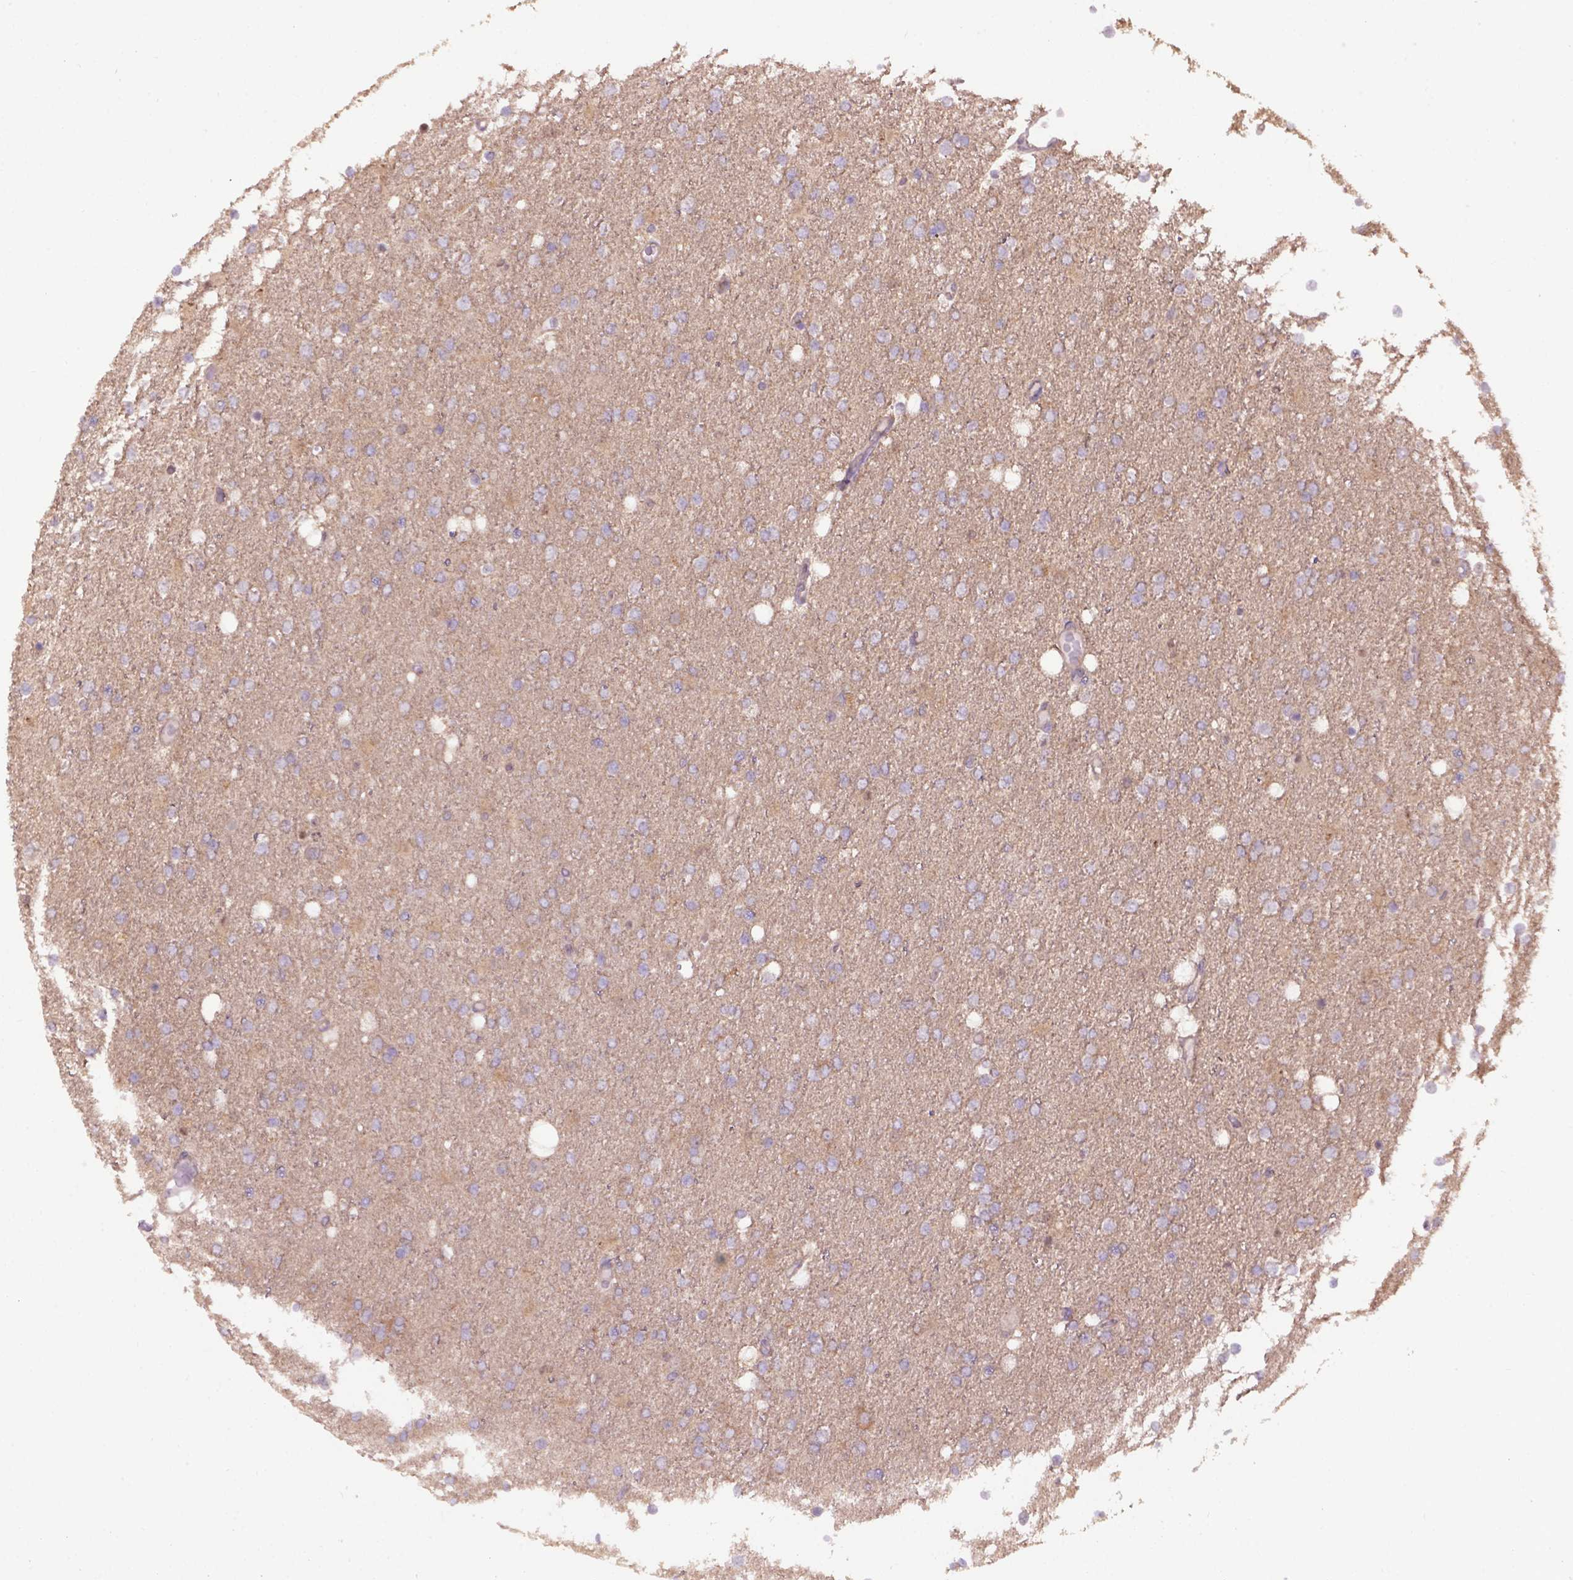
{"staining": {"intensity": "weak", "quantity": ">75%", "location": "cytoplasmic/membranous"}, "tissue": "glioma", "cell_type": "Tumor cells", "image_type": "cancer", "snomed": [{"axis": "morphology", "description": "Glioma, malignant, High grade"}, {"axis": "topography", "description": "Cerebral cortex"}], "caption": "Tumor cells display weak cytoplasmic/membranous staining in approximately >75% of cells in glioma.", "gene": "WDR48", "patient": {"sex": "male", "age": 70}}